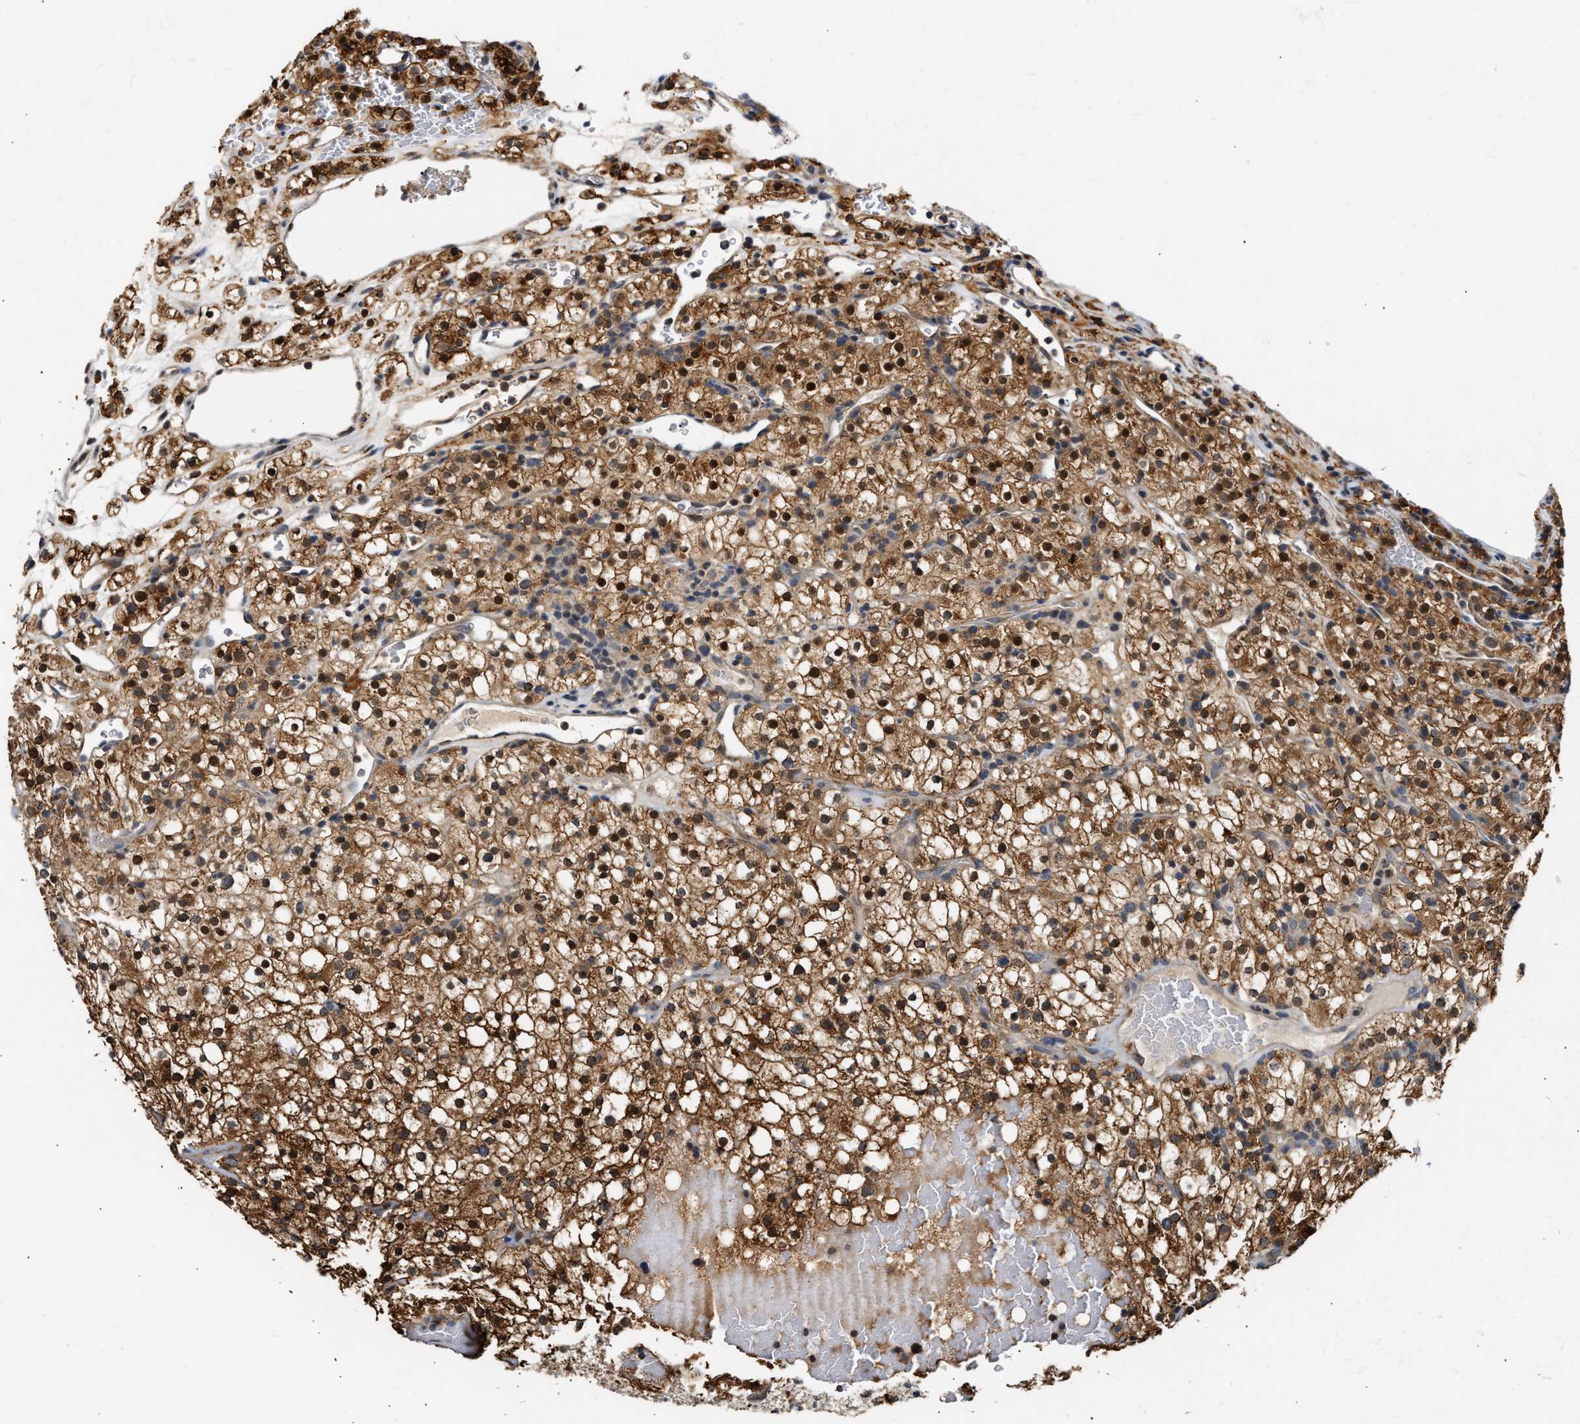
{"staining": {"intensity": "moderate", "quantity": ">75%", "location": "cytoplasmic/membranous"}, "tissue": "renal cancer", "cell_type": "Tumor cells", "image_type": "cancer", "snomed": [{"axis": "morphology", "description": "Normal tissue, NOS"}, {"axis": "morphology", "description": "Adenocarcinoma, NOS"}, {"axis": "topography", "description": "Kidney"}], "caption": "Adenocarcinoma (renal) tissue exhibits moderate cytoplasmic/membranous staining in approximately >75% of tumor cells, visualized by immunohistochemistry. (Stains: DAB (3,3'-diaminobenzidine) in brown, nuclei in blue, Microscopy: brightfield microscopy at high magnification).", "gene": "EXTL2", "patient": {"sex": "female", "age": 72}}